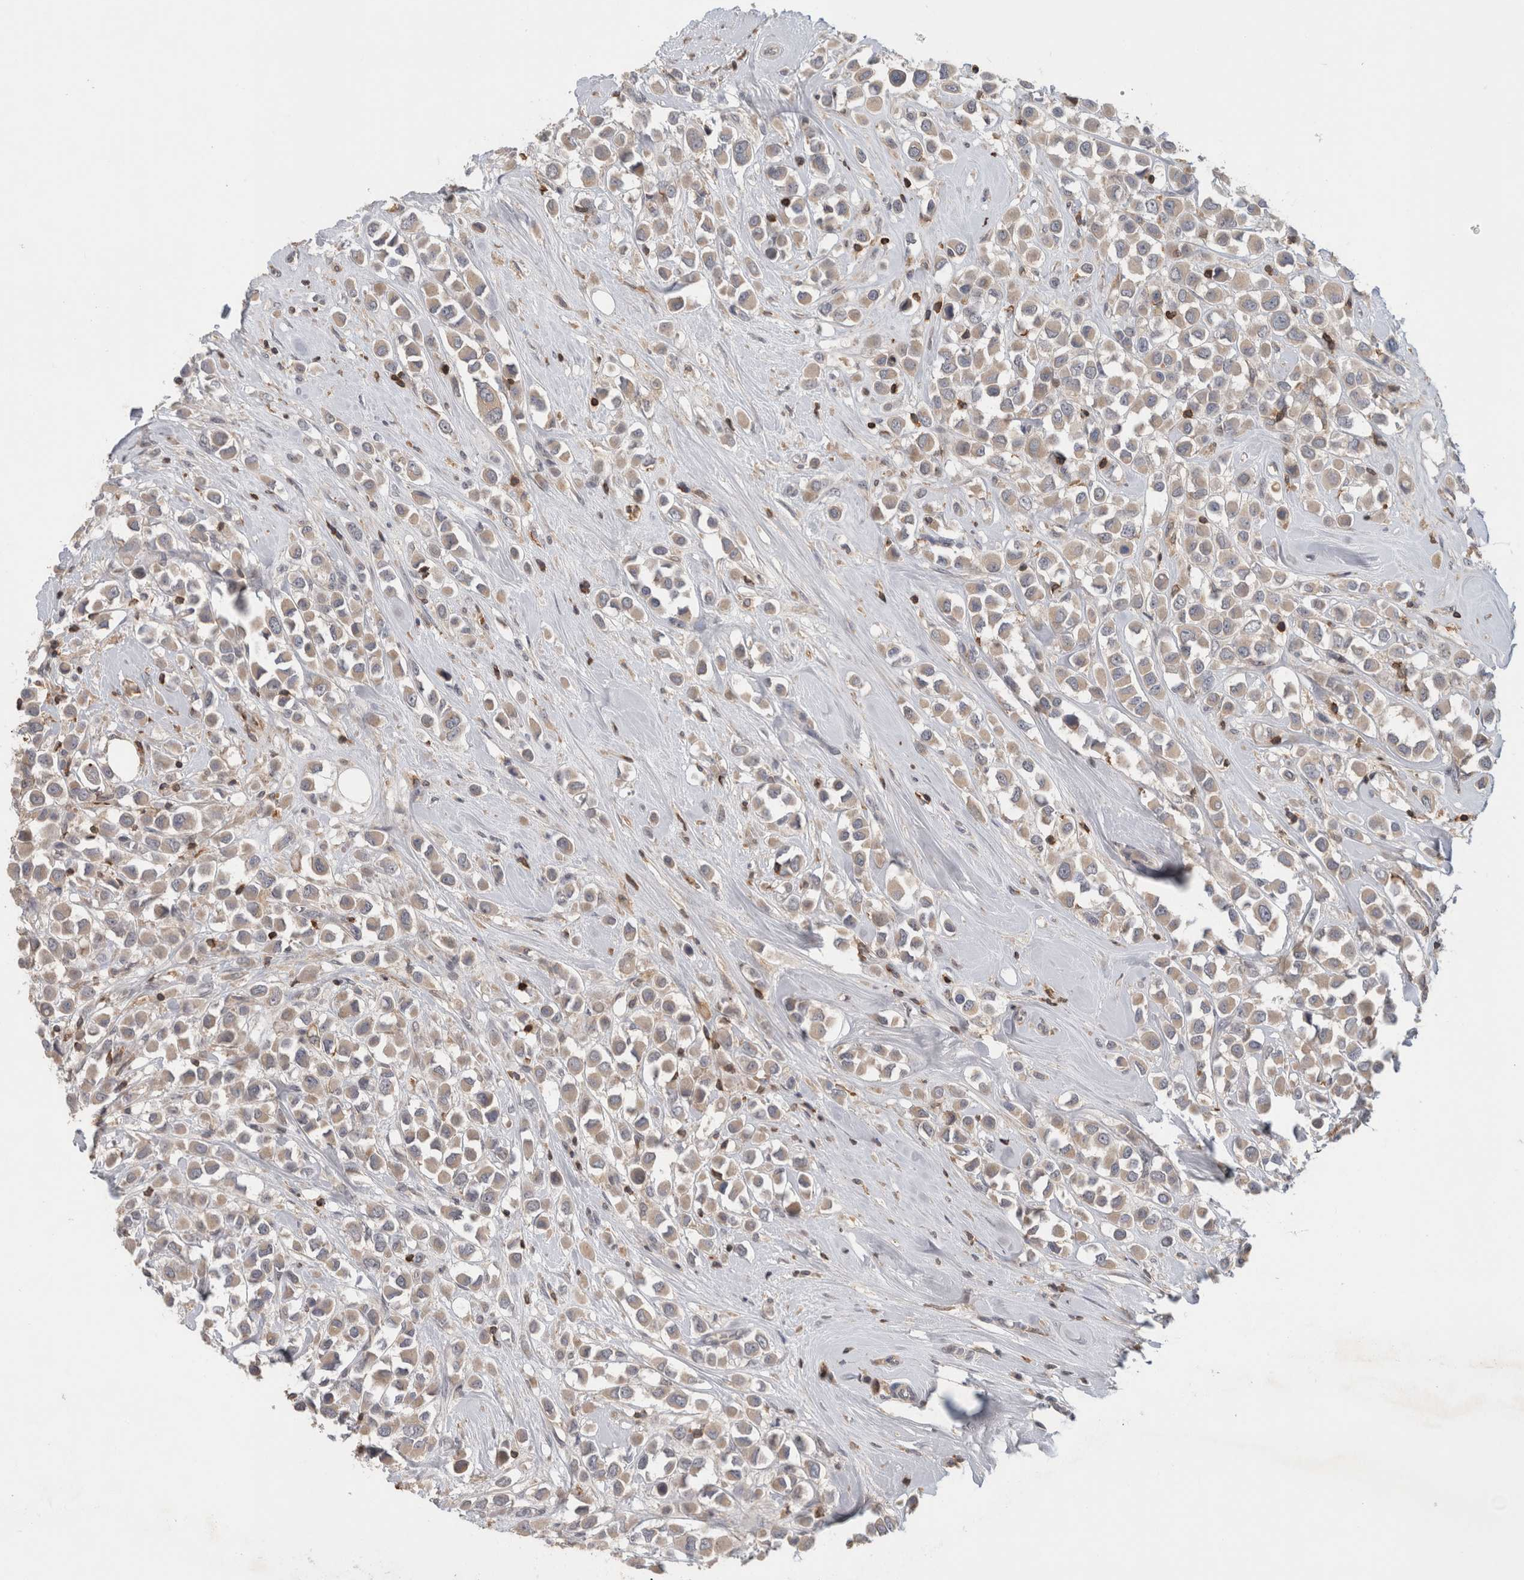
{"staining": {"intensity": "negative", "quantity": "none", "location": "none"}, "tissue": "breast cancer", "cell_type": "Tumor cells", "image_type": "cancer", "snomed": [{"axis": "morphology", "description": "Duct carcinoma"}, {"axis": "topography", "description": "Breast"}], "caption": "This is an immunohistochemistry micrograph of invasive ductal carcinoma (breast). There is no staining in tumor cells.", "gene": "GFRA2", "patient": {"sex": "female", "age": 61}}